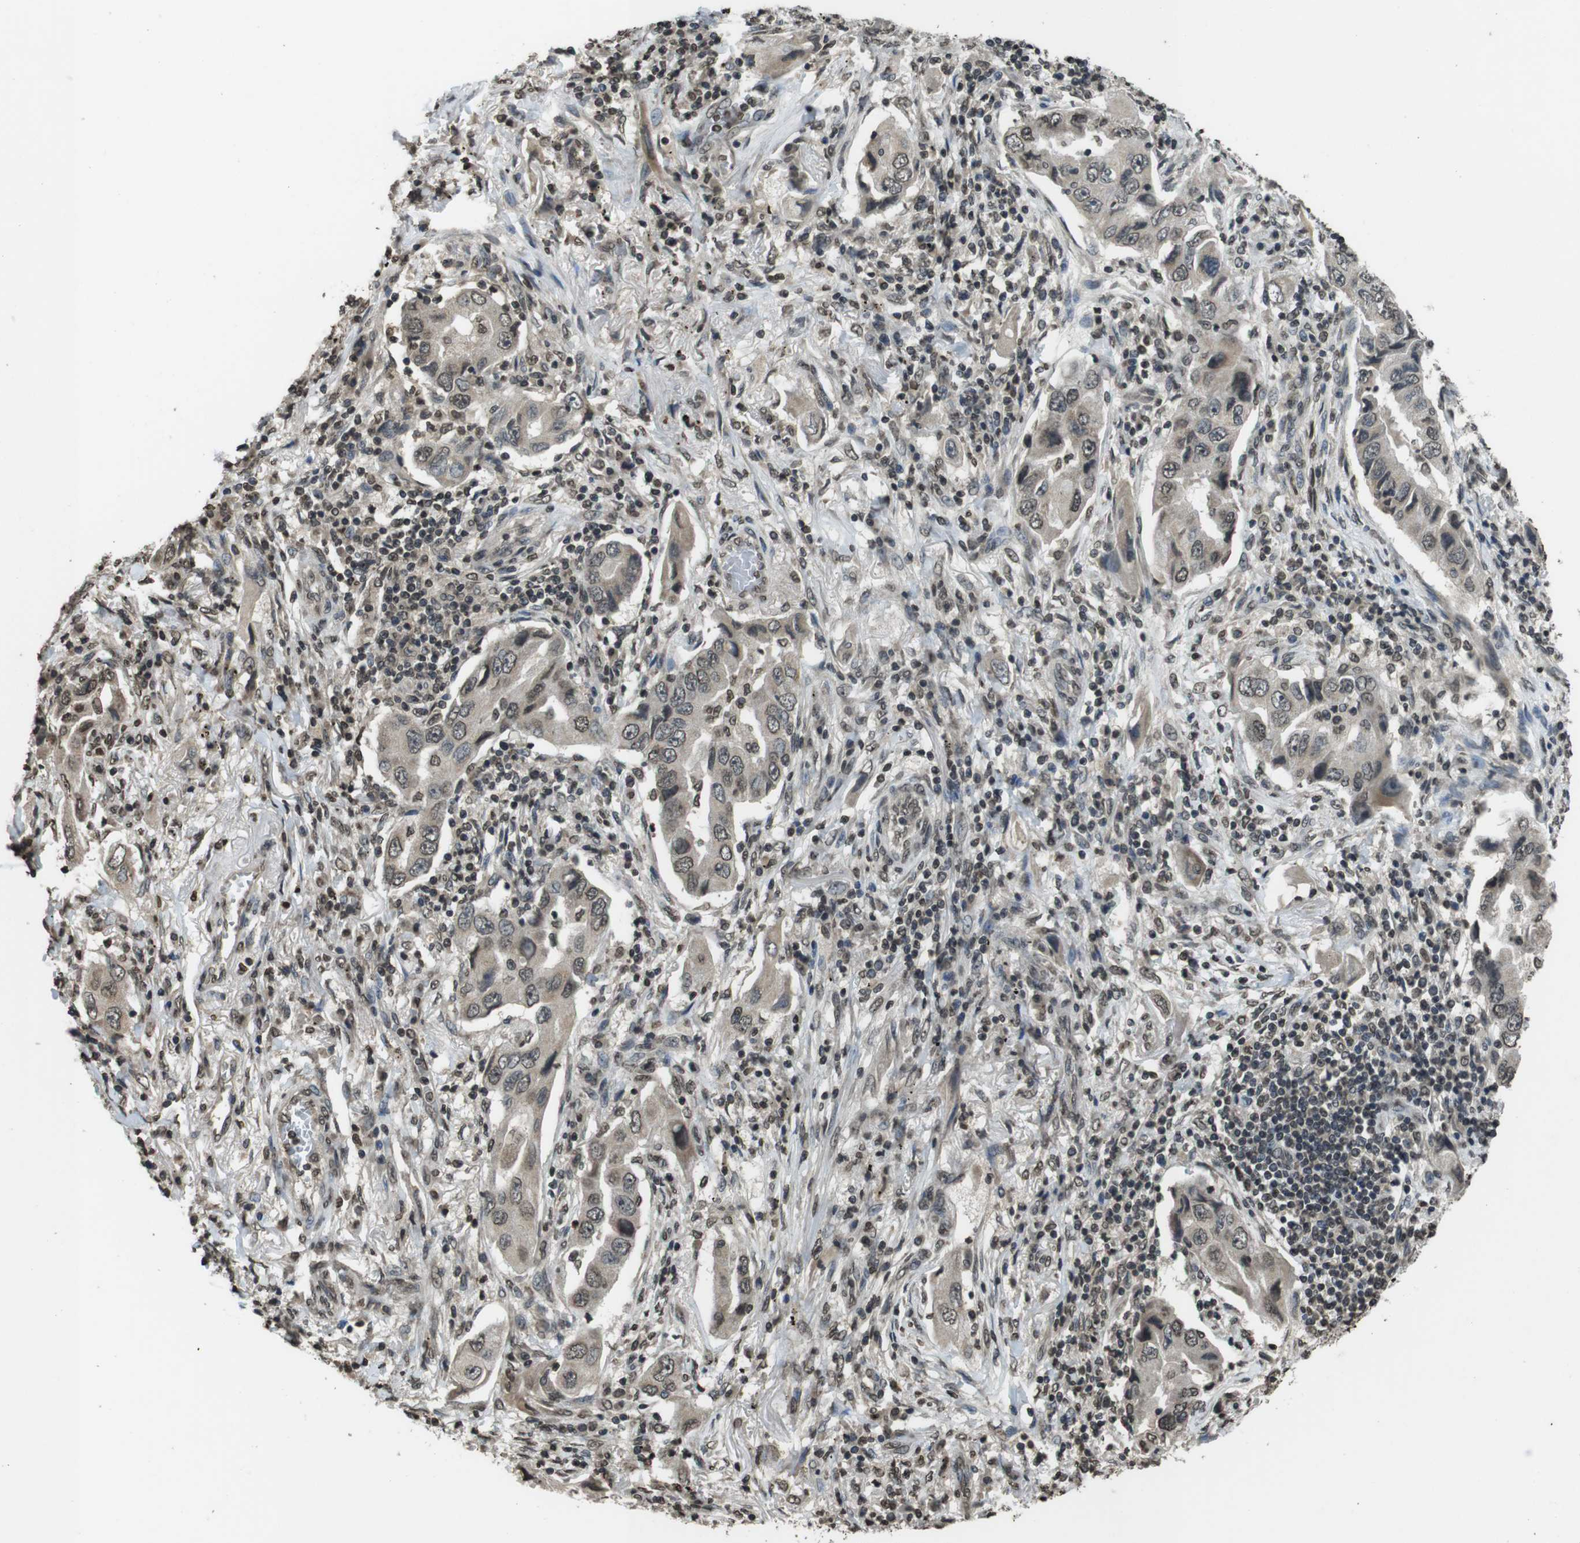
{"staining": {"intensity": "moderate", "quantity": ">75%", "location": "nuclear"}, "tissue": "lung cancer", "cell_type": "Tumor cells", "image_type": "cancer", "snomed": [{"axis": "morphology", "description": "Adenocarcinoma, NOS"}, {"axis": "topography", "description": "Lung"}], "caption": "Immunohistochemical staining of lung cancer (adenocarcinoma) reveals moderate nuclear protein positivity in approximately >75% of tumor cells.", "gene": "MAF", "patient": {"sex": "female", "age": 65}}